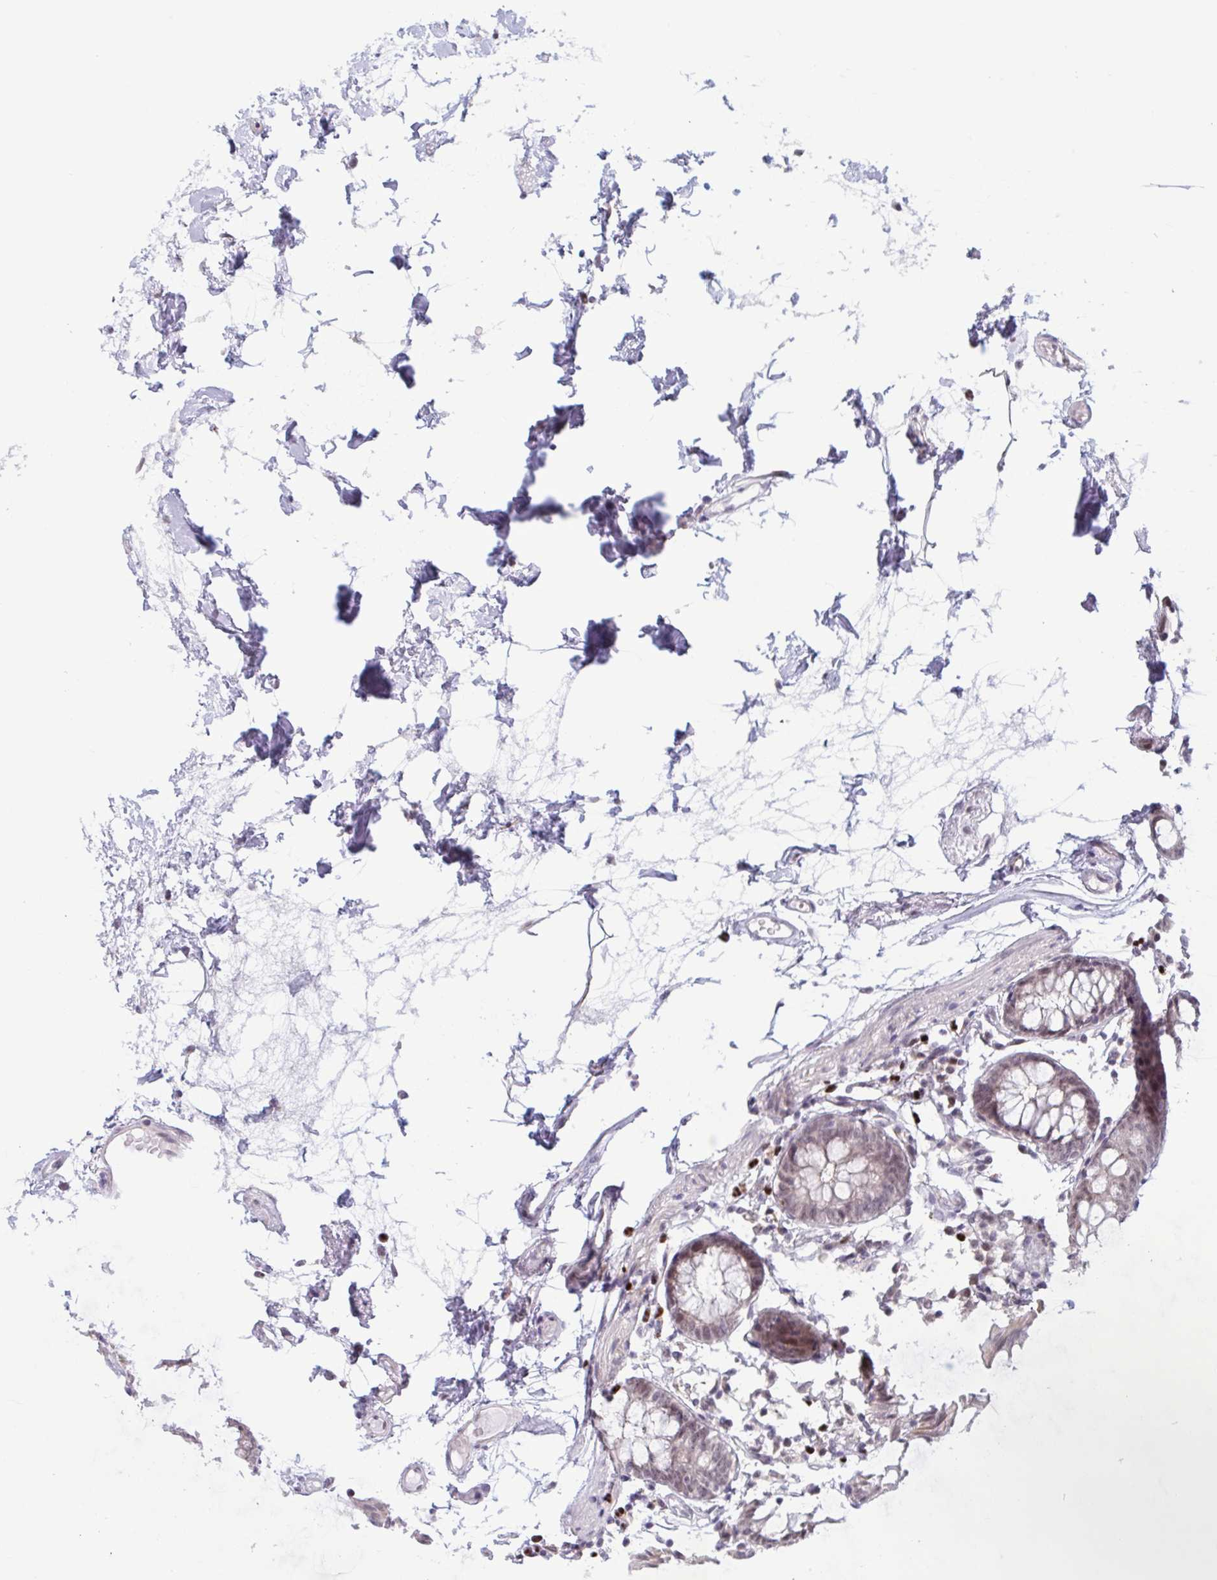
{"staining": {"intensity": "negative", "quantity": "none", "location": "none"}, "tissue": "colon", "cell_type": "Endothelial cells", "image_type": "normal", "snomed": [{"axis": "morphology", "description": "Normal tissue, NOS"}, {"axis": "topography", "description": "Colon"}], "caption": "Immunohistochemical staining of benign colon displays no significant staining in endothelial cells. The staining is performed using DAB brown chromogen with nuclei counter-stained in using hematoxylin.", "gene": "PRMT6", "patient": {"sex": "female", "age": 84}}